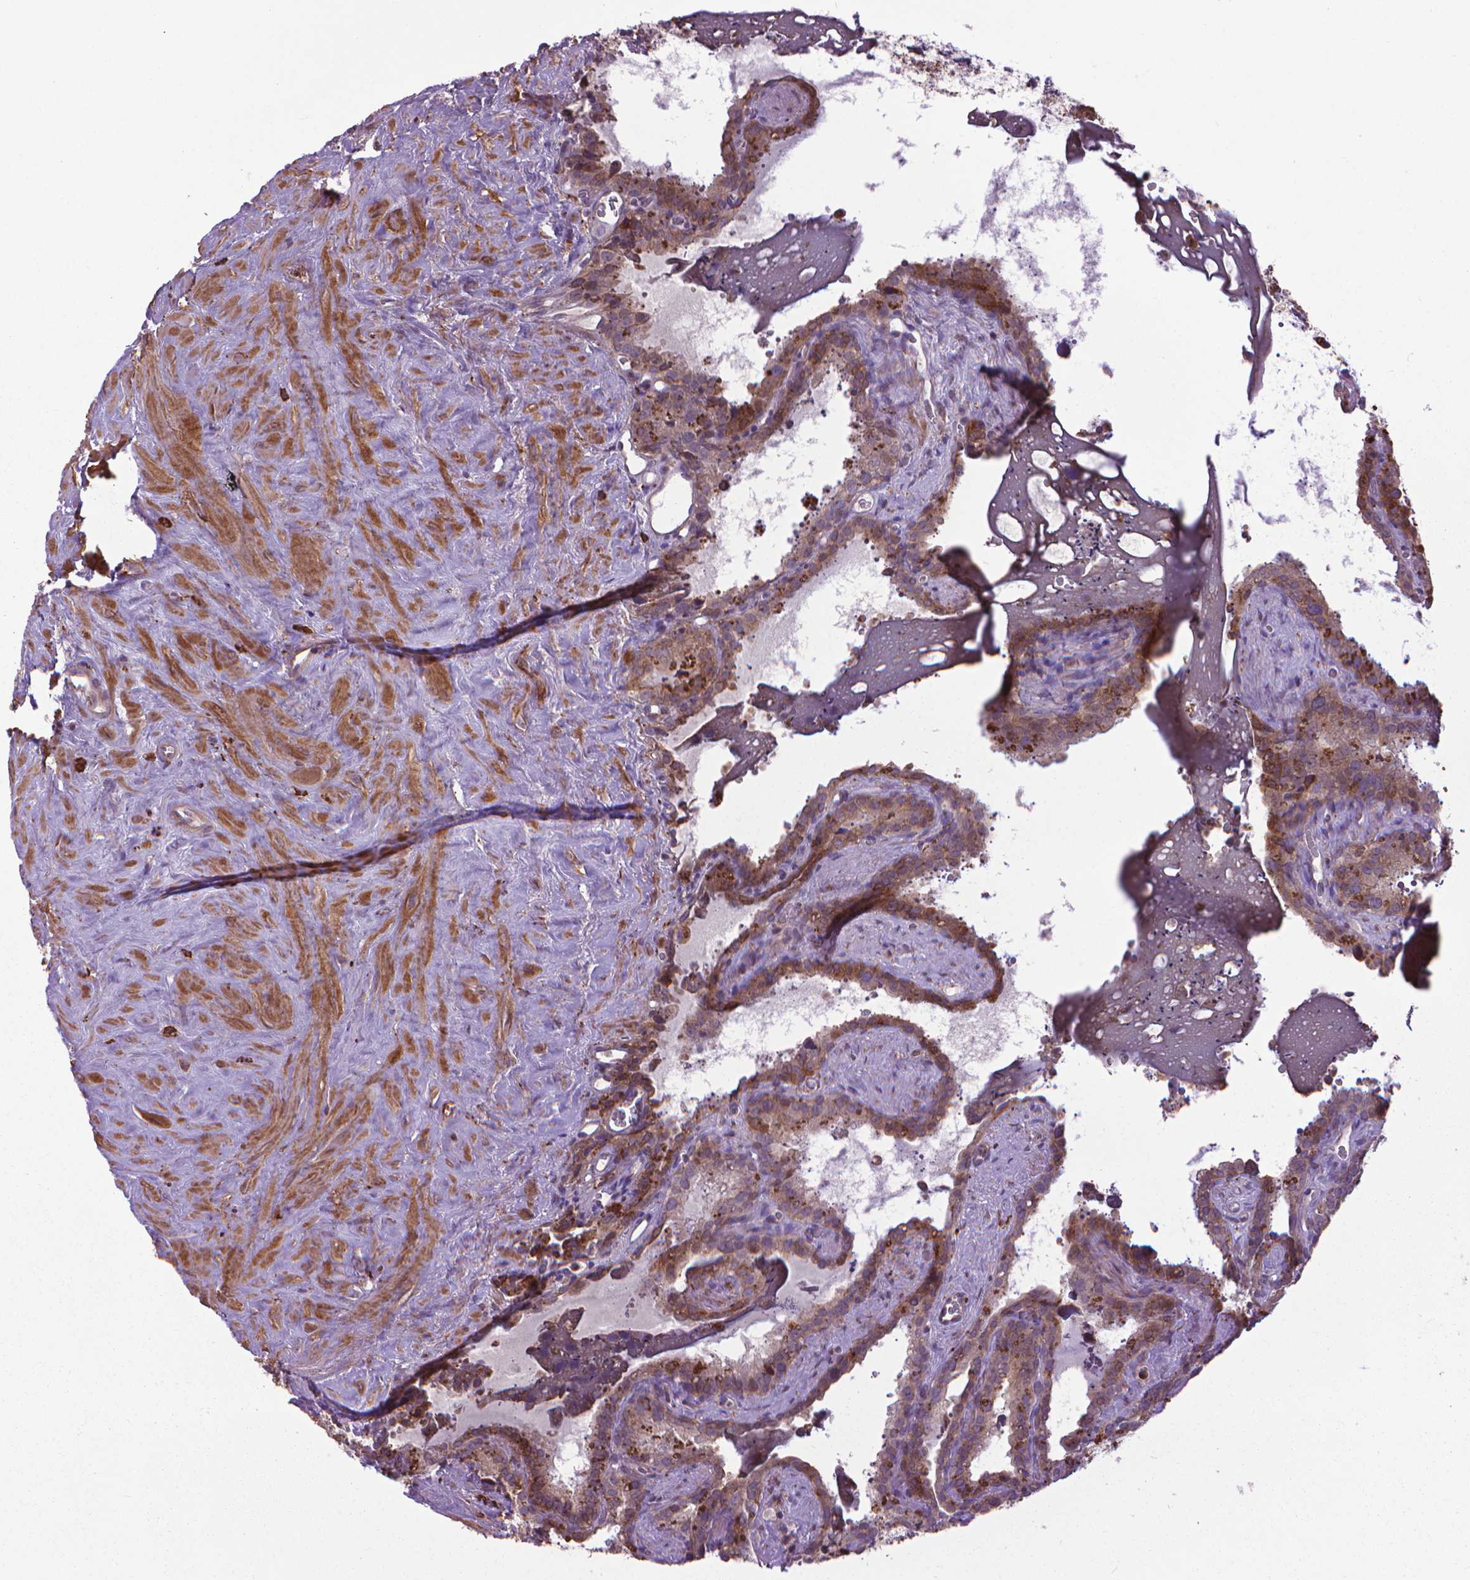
{"staining": {"intensity": "weak", "quantity": ">75%", "location": "cytoplasmic/membranous"}, "tissue": "seminal vesicle", "cell_type": "Glandular cells", "image_type": "normal", "snomed": [{"axis": "morphology", "description": "Normal tissue, NOS"}, {"axis": "topography", "description": "Prostate"}, {"axis": "topography", "description": "Seminal veicle"}], "caption": "Glandular cells reveal weak cytoplasmic/membranous staining in approximately >75% of cells in unremarkable seminal vesicle. (DAB (3,3'-diaminobenzidine) = brown stain, brightfield microscopy at high magnification).", "gene": "MYH14", "patient": {"sex": "male", "age": 71}}